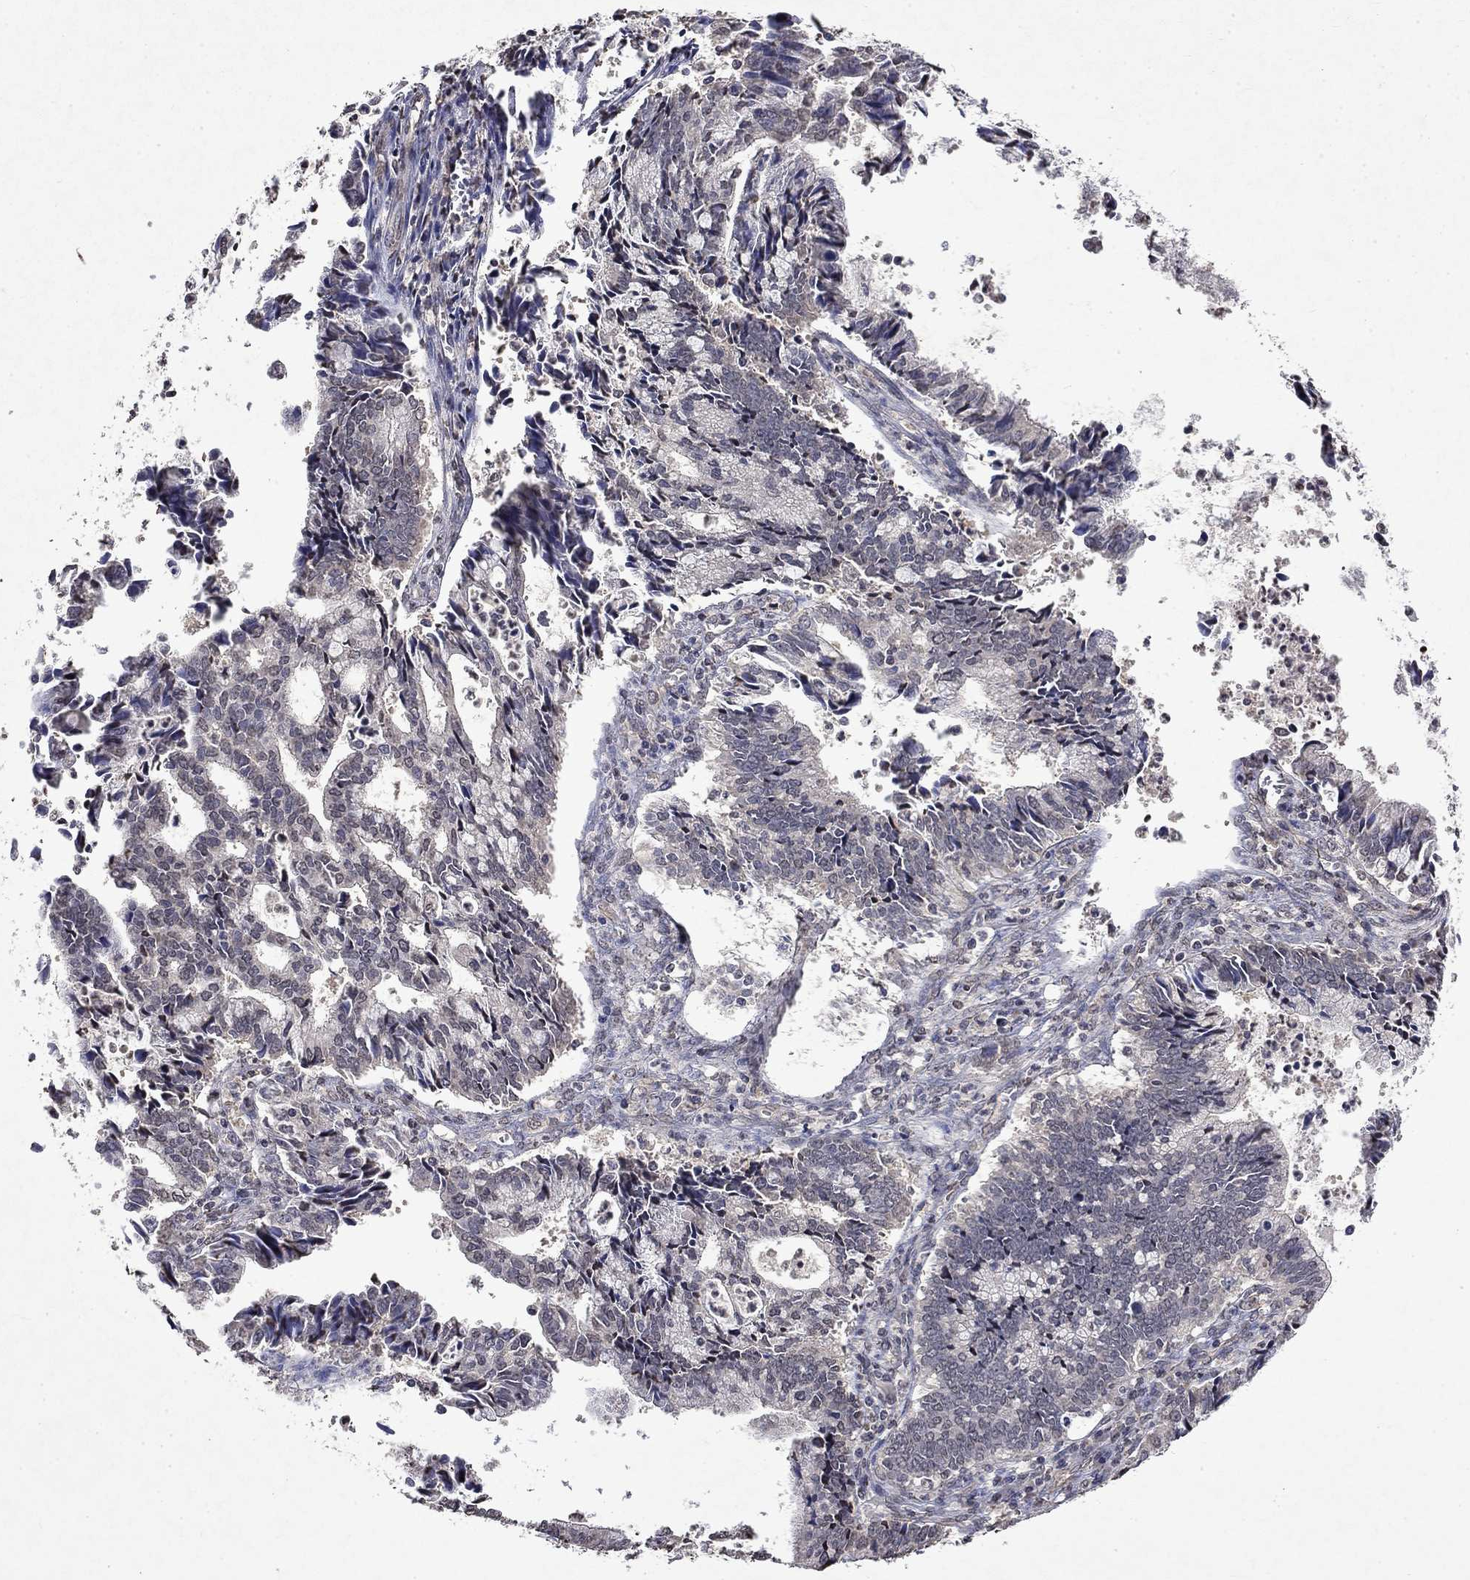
{"staining": {"intensity": "negative", "quantity": "none", "location": "none"}, "tissue": "cervical cancer", "cell_type": "Tumor cells", "image_type": "cancer", "snomed": [{"axis": "morphology", "description": "Adenocarcinoma, NOS"}, {"axis": "topography", "description": "Cervix"}], "caption": "A high-resolution image shows immunohistochemistry (IHC) staining of cervical adenocarcinoma, which reveals no significant staining in tumor cells.", "gene": "TTC38", "patient": {"sex": "female", "age": 42}}